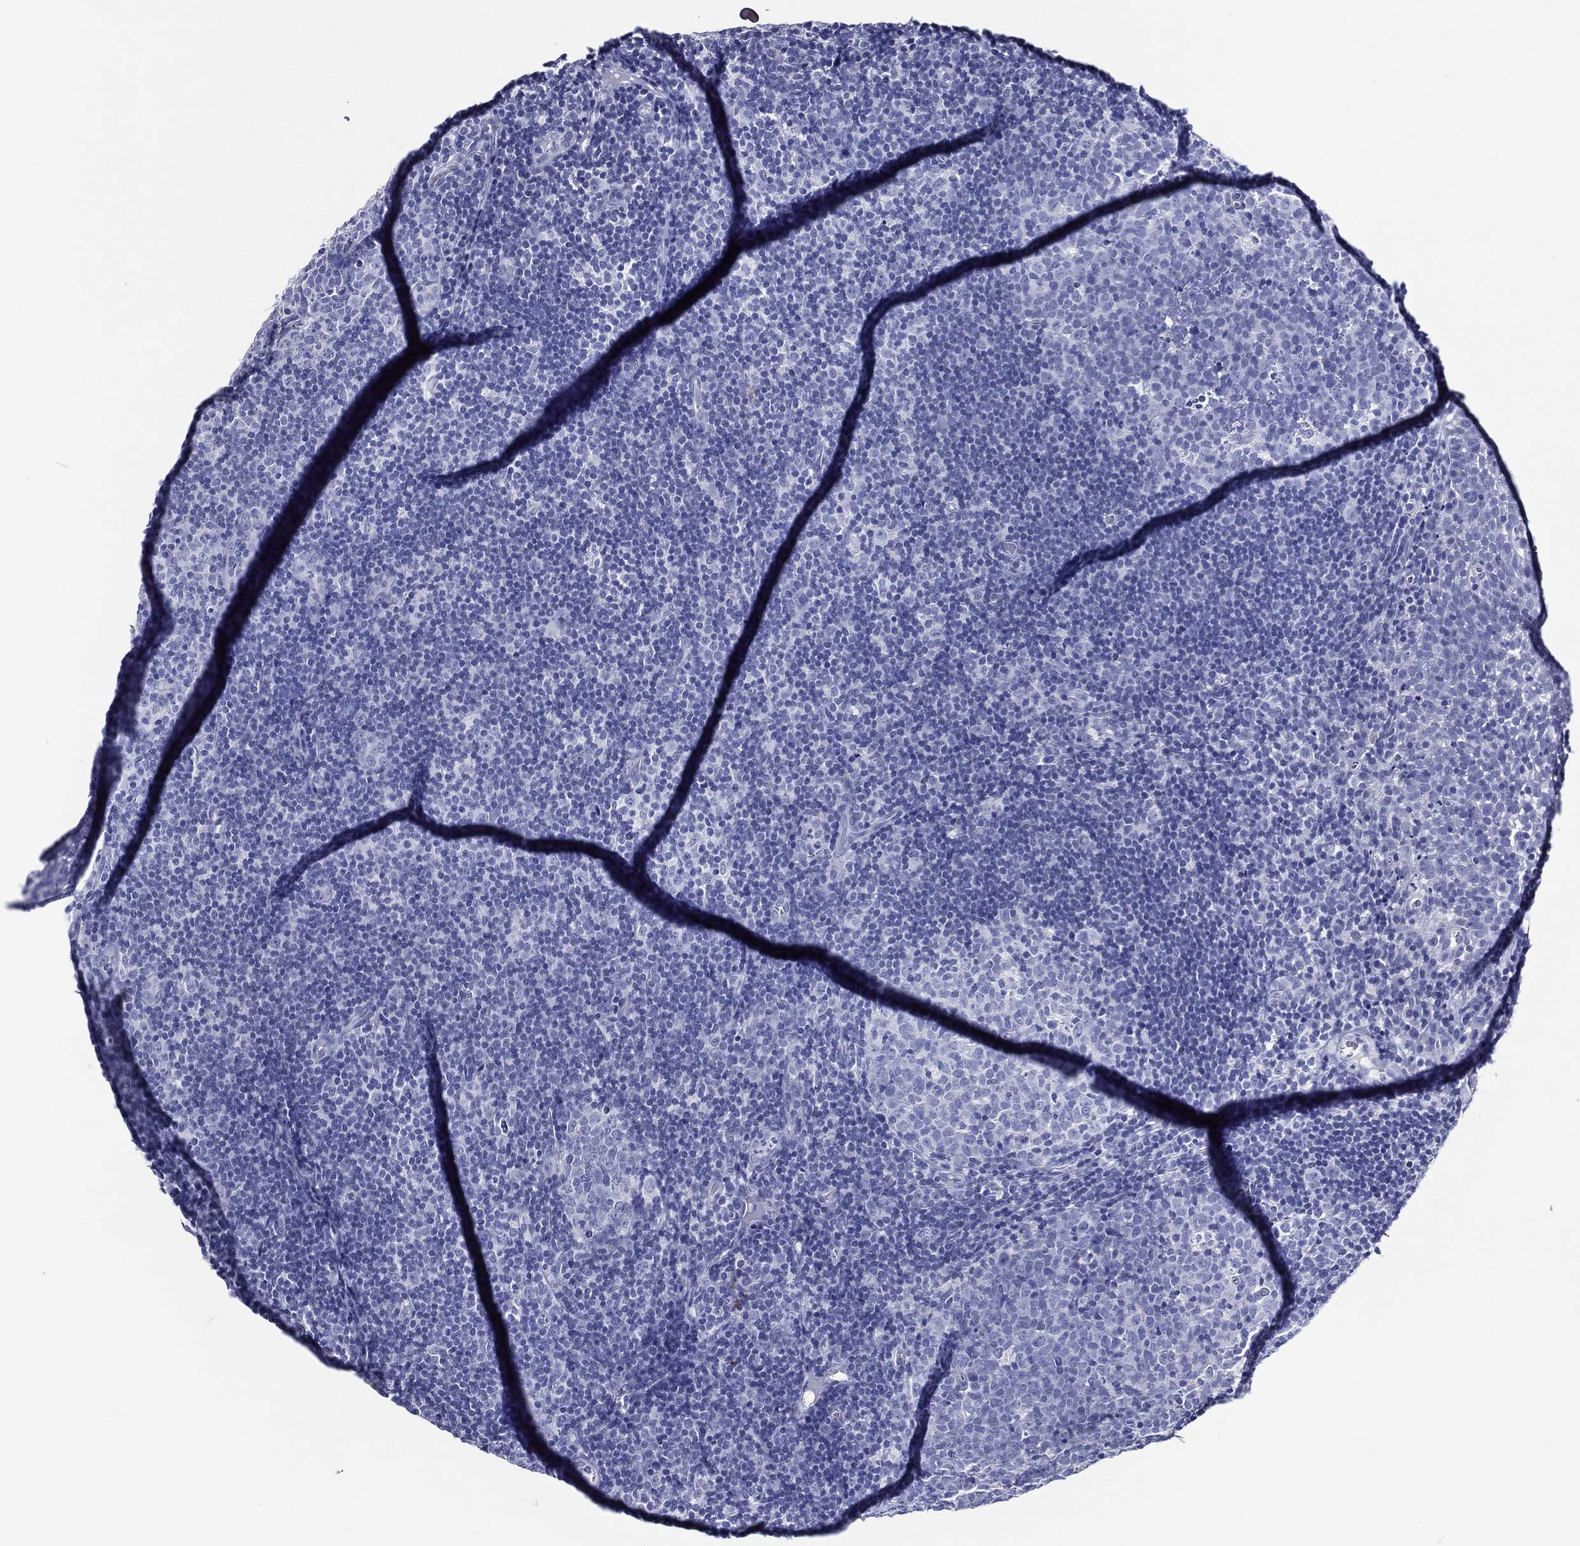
{"staining": {"intensity": "negative", "quantity": "none", "location": "none"}, "tissue": "tonsil", "cell_type": "Germinal center cells", "image_type": "normal", "snomed": [{"axis": "morphology", "description": "Normal tissue, NOS"}, {"axis": "topography", "description": "Tonsil"}], "caption": "Tonsil stained for a protein using IHC exhibits no expression germinal center cells.", "gene": "ACE2", "patient": {"sex": "female", "age": 5}}